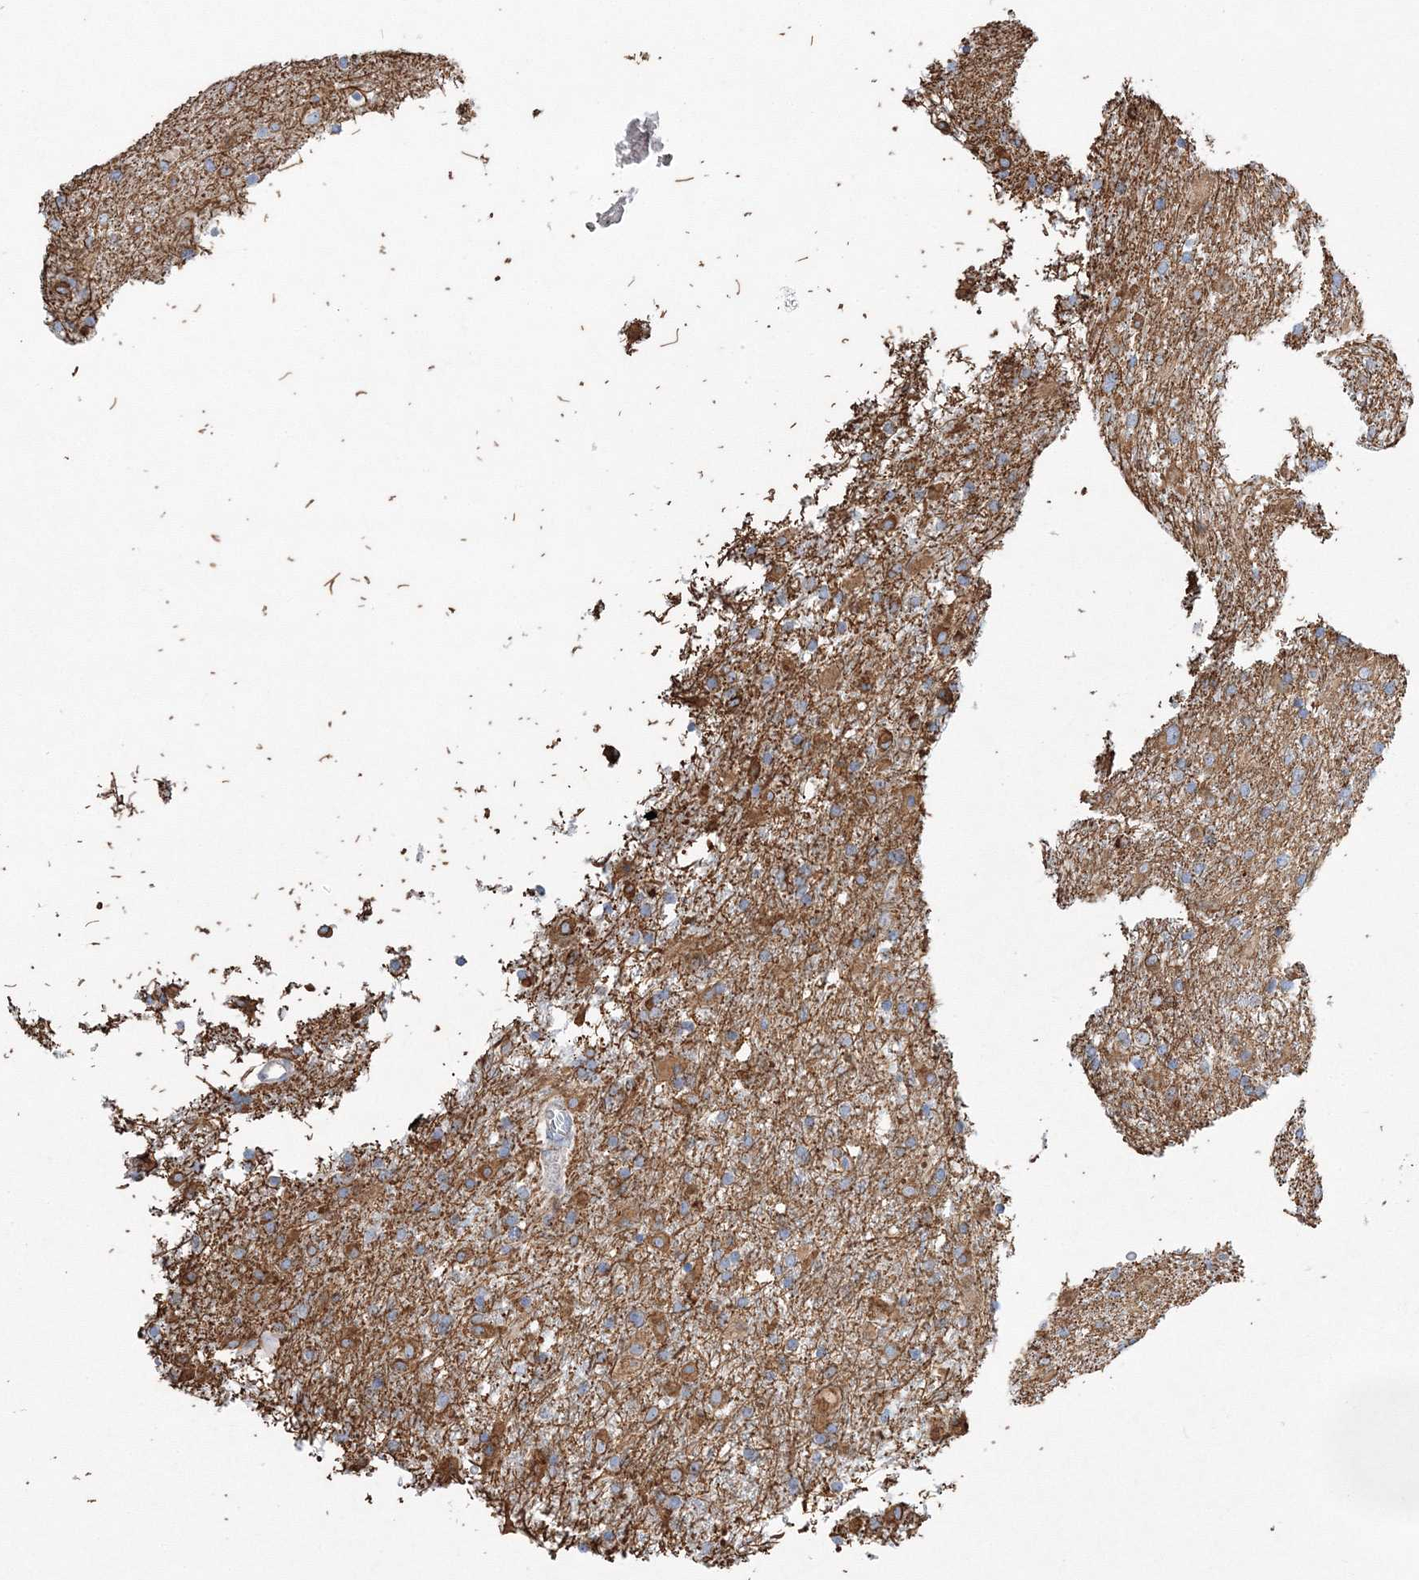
{"staining": {"intensity": "moderate", "quantity": "<25%", "location": "cytoplasmic/membranous"}, "tissue": "glioma", "cell_type": "Tumor cells", "image_type": "cancer", "snomed": [{"axis": "morphology", "description": "Glioma, malignant, Low grade"}, {"axis": "topography", "description": "Brain"}], "caption": "Protein staining of malignant glioma (low-grade) tissue exhibits moderate cytoplasmic/membranous positivity in about <25% of tumor cells. The staining was performed using DAB, with brown indicating positive protein expression. Nuclei are stained blue with hematoxylin.", "gene": "HIBCH", "patient": {"sex": "male", "age": 65}}